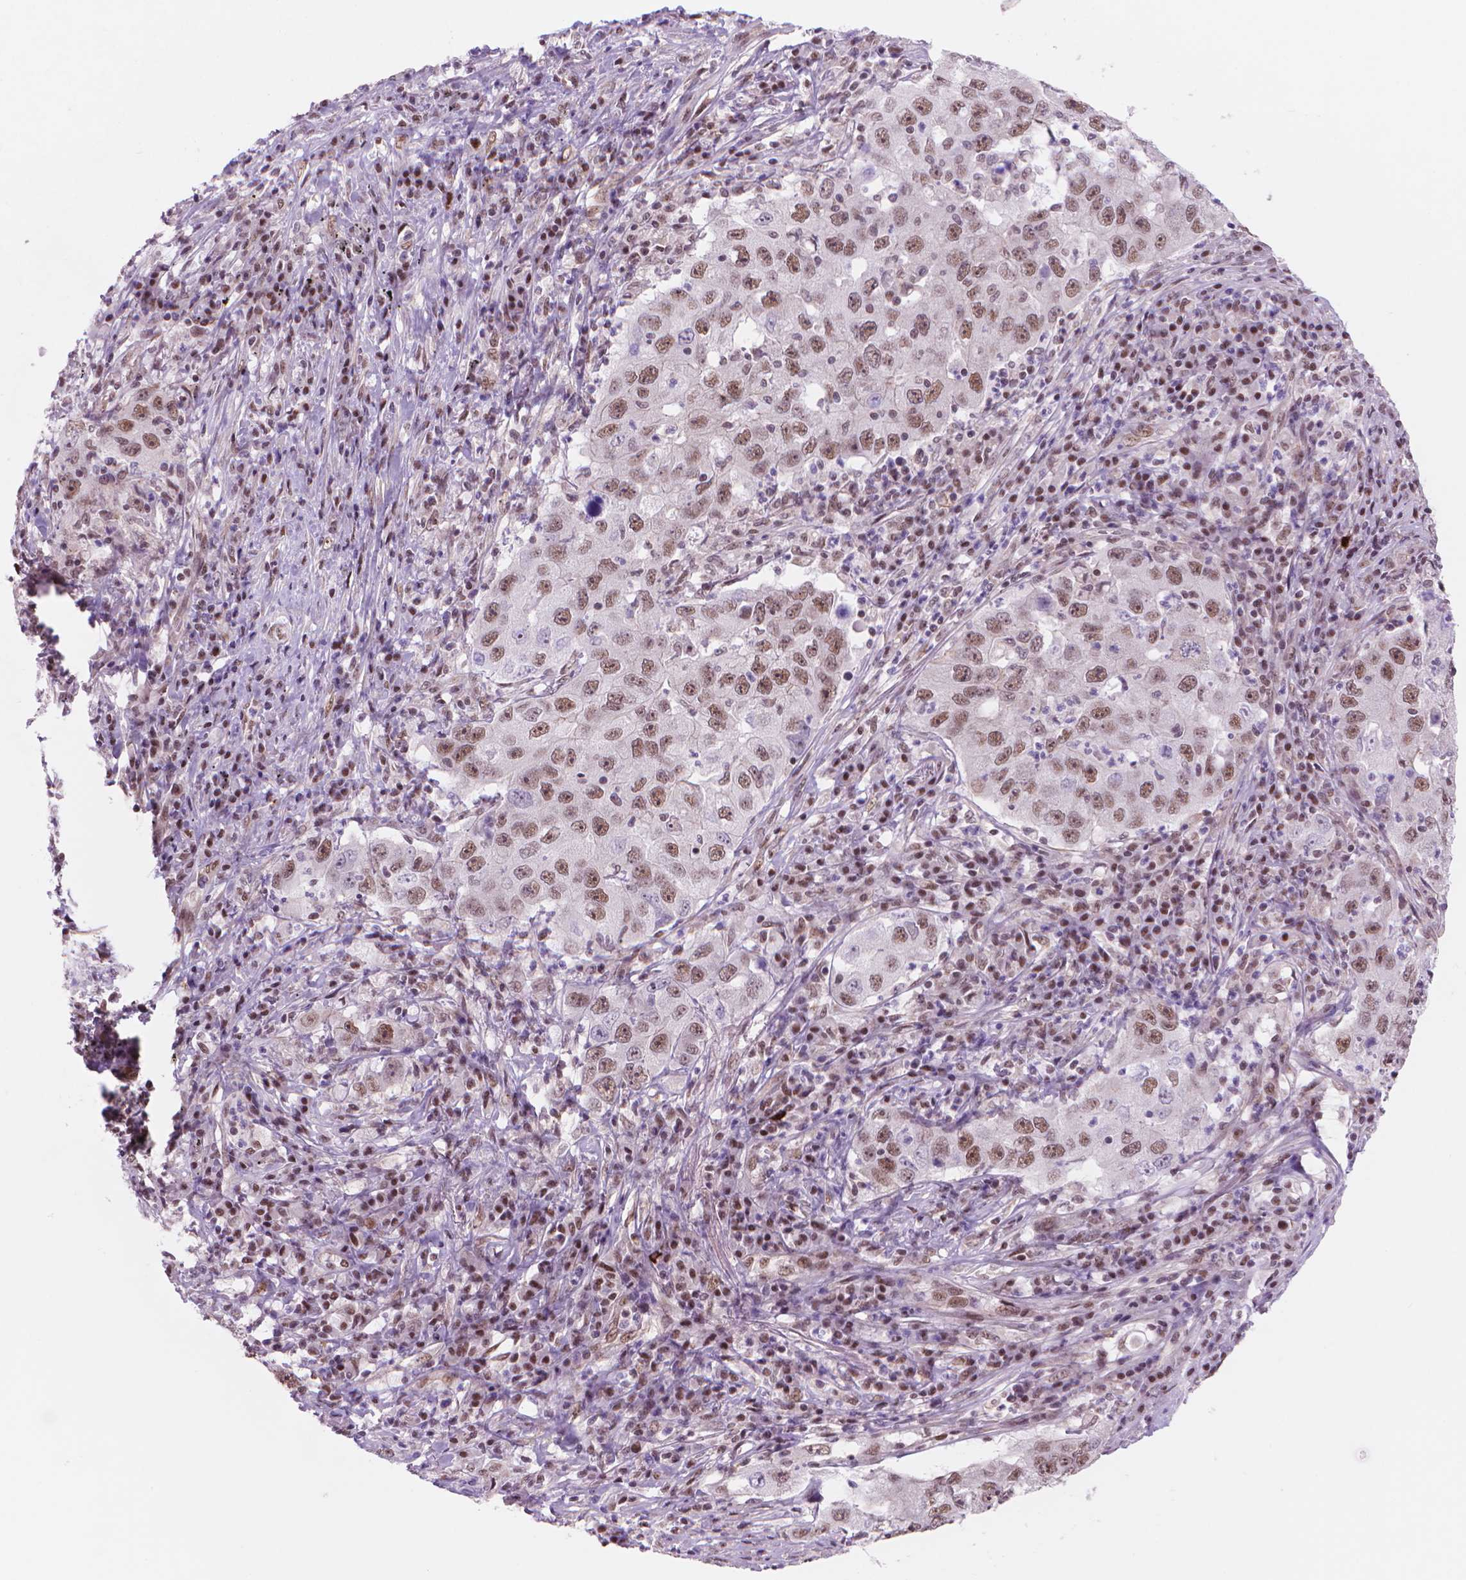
{"staining": {"intensity": "moderate", "quantity": "25%-75%", "location": "nuclear"}, "tissue": "lung cancer", "cell_type": "Tumor cells", "image_type": "cancer", "snomed": [{"axis": "morphology", "description": "Adenocarcinoma, NOS"}, {"axis": "topography", "description": "Lung"}], "caption": "A brown stain highlights moderate nuclear staining of a protein in lung adenocarcinoma tumor cells.", "gene": "POLR3D", "patient": {"sex": "male", "age": 73}}